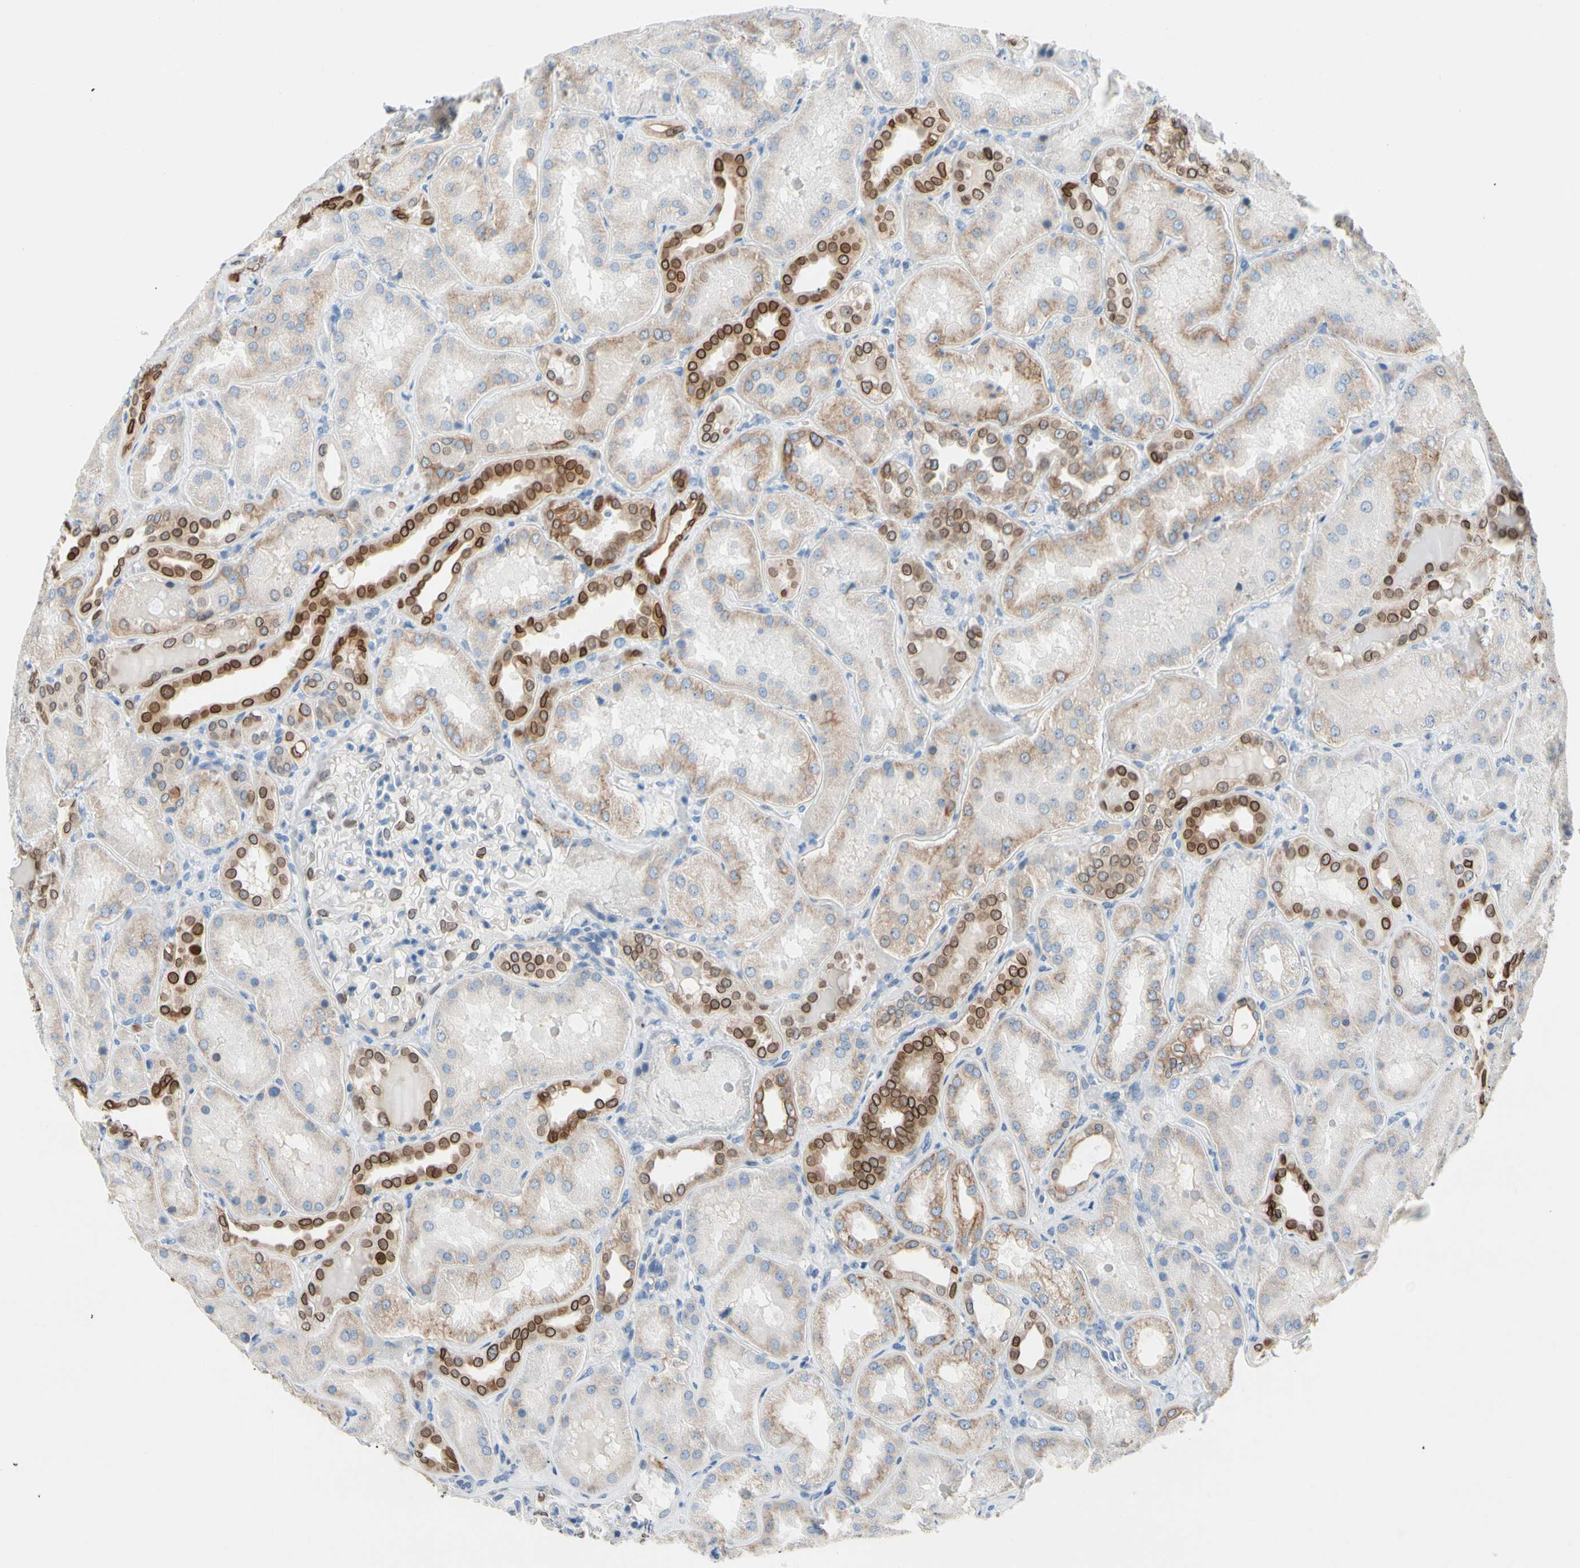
{"staining": {"intensity": "moderate", "quantity": "<25%", "location": "cytoplasmic/membranous,nuclear"}, "tissue": "kidney", "cell_type": "Cells in glomeruli", "image_type": "normal", "snomed": [{"axis": "morphology", "description": "Normal tissue, NOS"}, {"axis": "topography", "description": "Kidney"}], "caption": "Cells in glomeruli display low levels of moderate cytoplasmic/membranous,nuclear expression in about <25% of cells in normal human kidney. (IHC, brightfield microscopy, high magnification).", "gene": "ZNF132", "patient": {"sex": "female", "age": 56}}